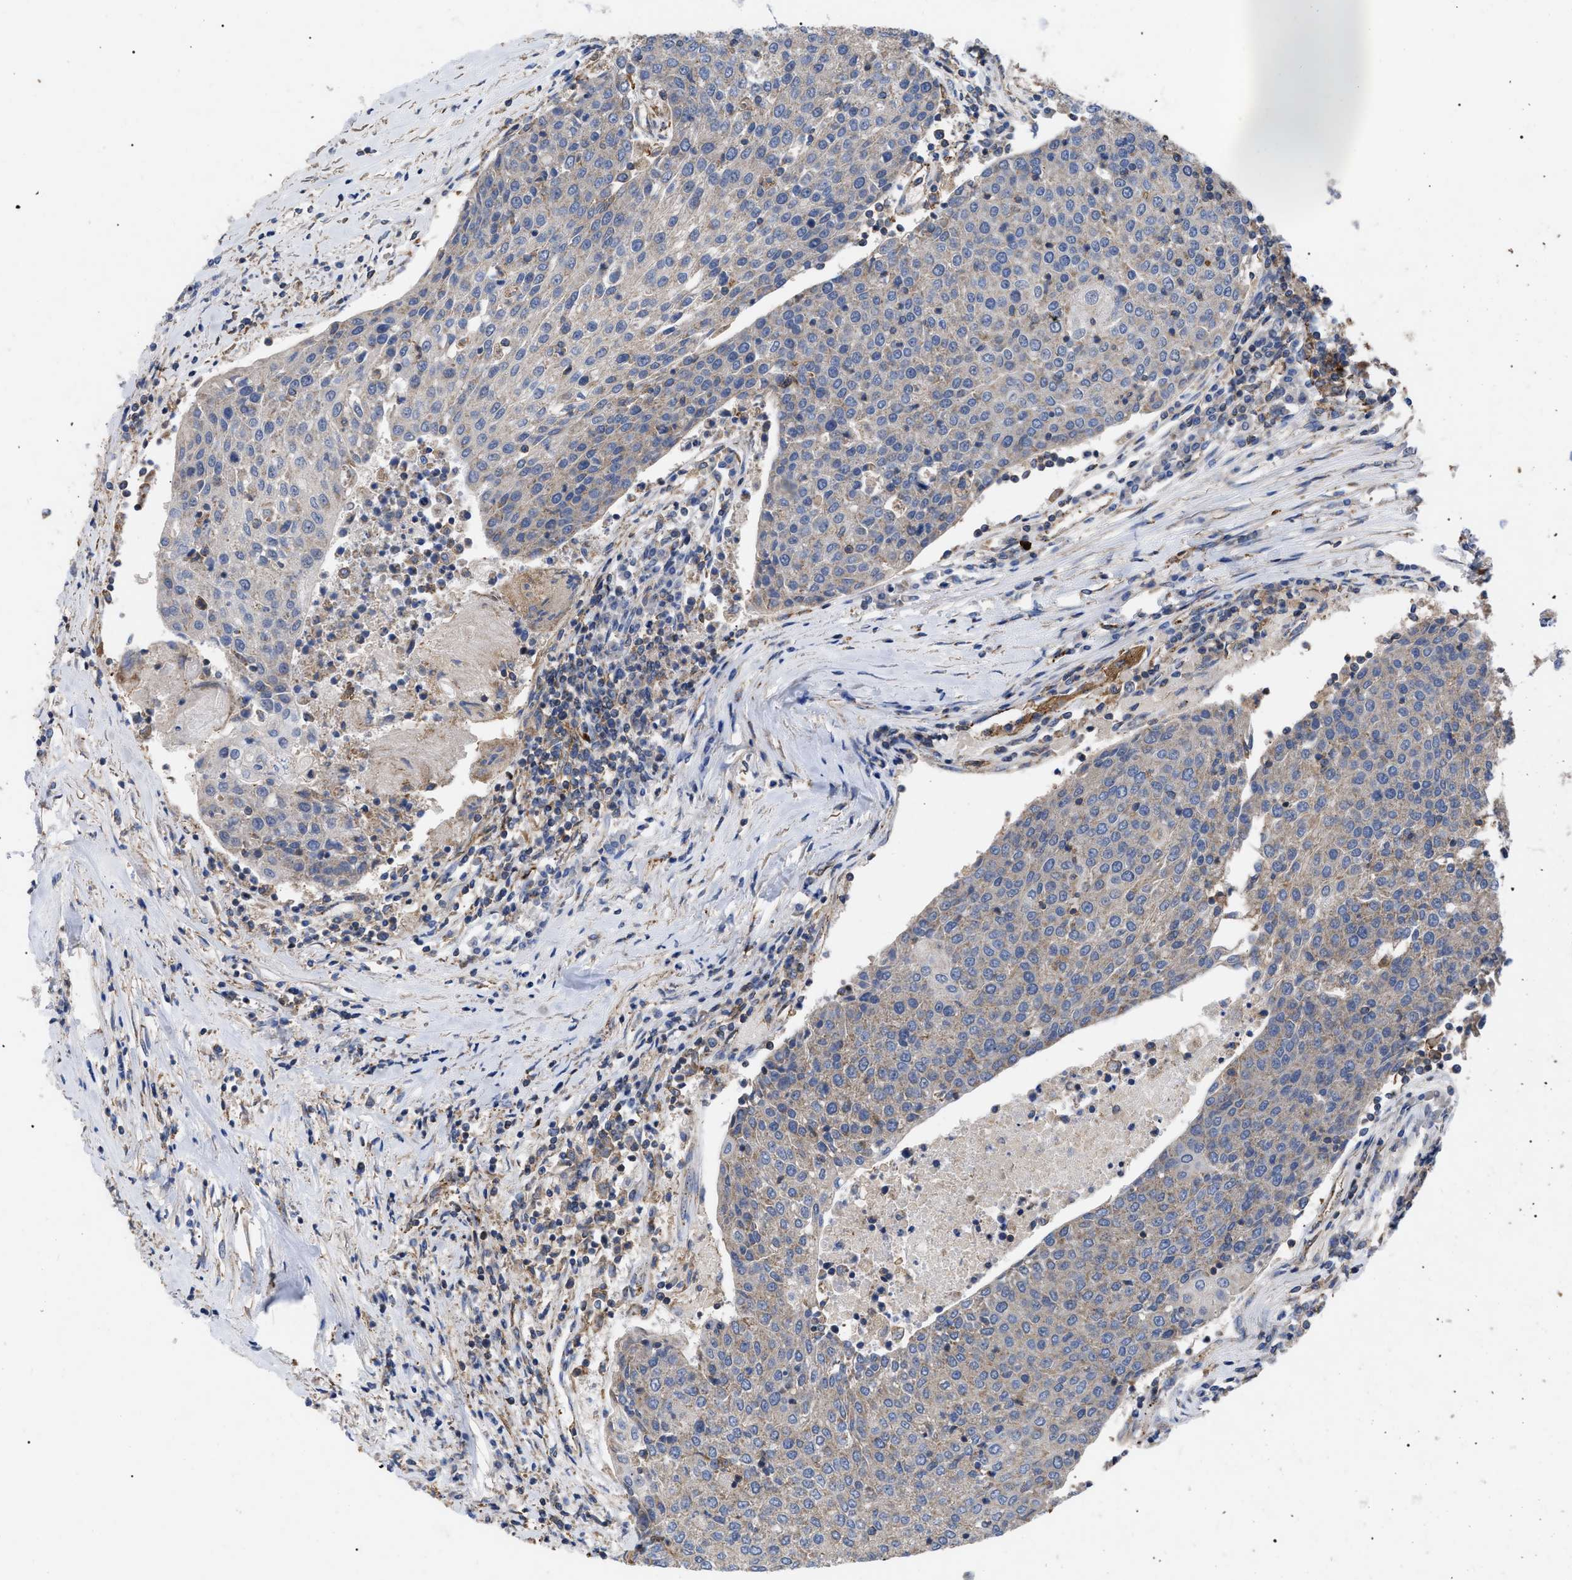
{"staining": {"intensity": "negative", "quantity": "none", "location": "none"}, "tissue": "urothelial cancer", "cell_type": "Tumor cells", "image_type": "cancer", "snomed": [{"axis": "morphology", "description": "Urothelial carcinoma, High grade"}, {"axis": "topography", "description": "Urinary bladder"}], "caption": "A histopathology image of human high-grade urothelial carcinoma is negative for staining in tumor cells.", "gene": "FAM171A2", "patient": {"sex": "female", "age": 85}}